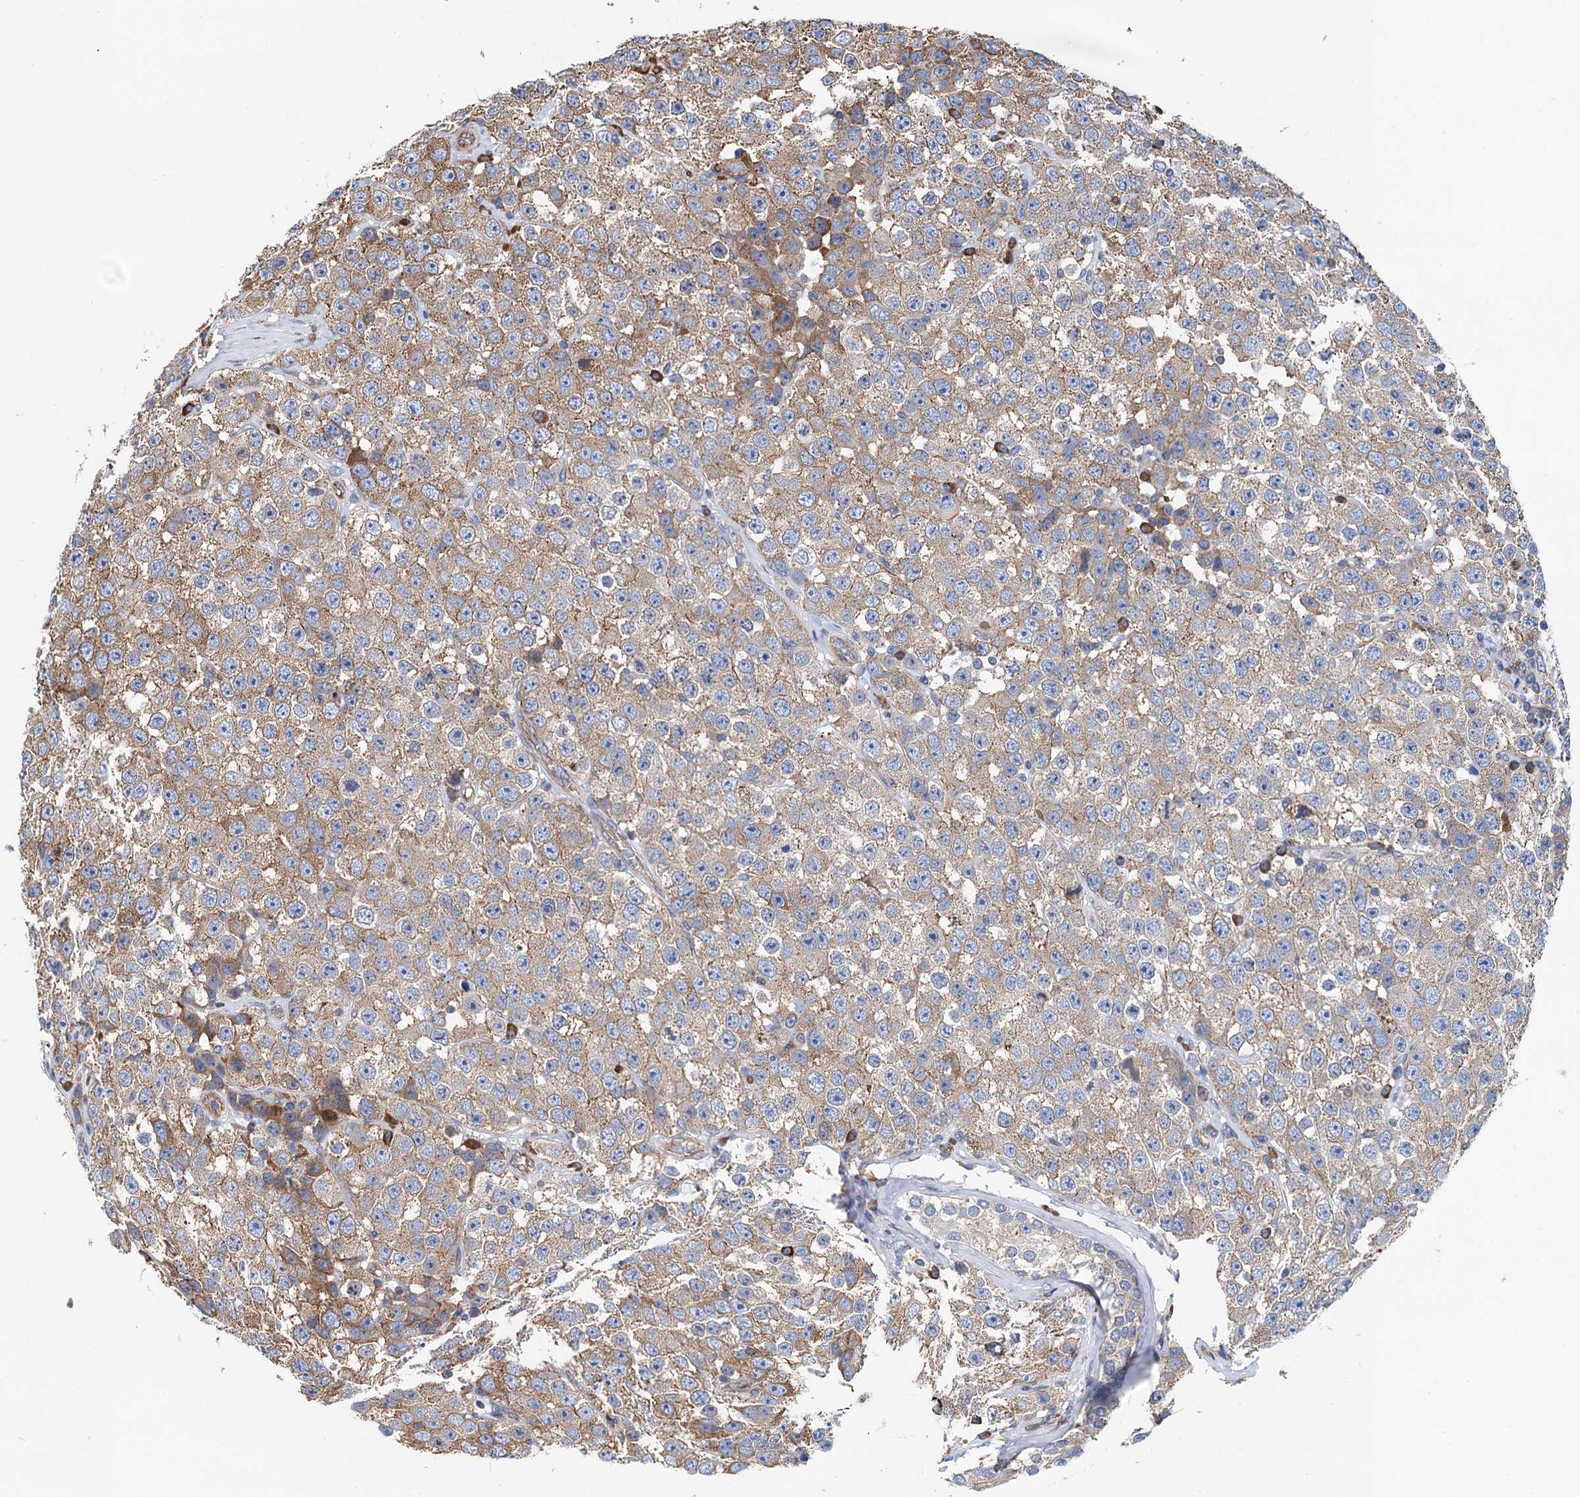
{"staining": {"intensity": "moderate", "quantity": ">75%", "location": "cytoplasmic/membranous"}, "tissue": "testis cancer", "cell_type": "Tumor cells", "image_type": "cancer", "snomed": [{"axis": "morphology", "description": "Seminoma, NOS"}, {"axis": "topography", "description": "Testis"}], "caption": "Testis cancer was stained to show a protein in brown. There is medium levels of moderate cytoplasmic/membranous positivity in approximately >75% of tumor cells.", "gene": "SLC12A7", "patient": {"sex": "male", "age": 28}}